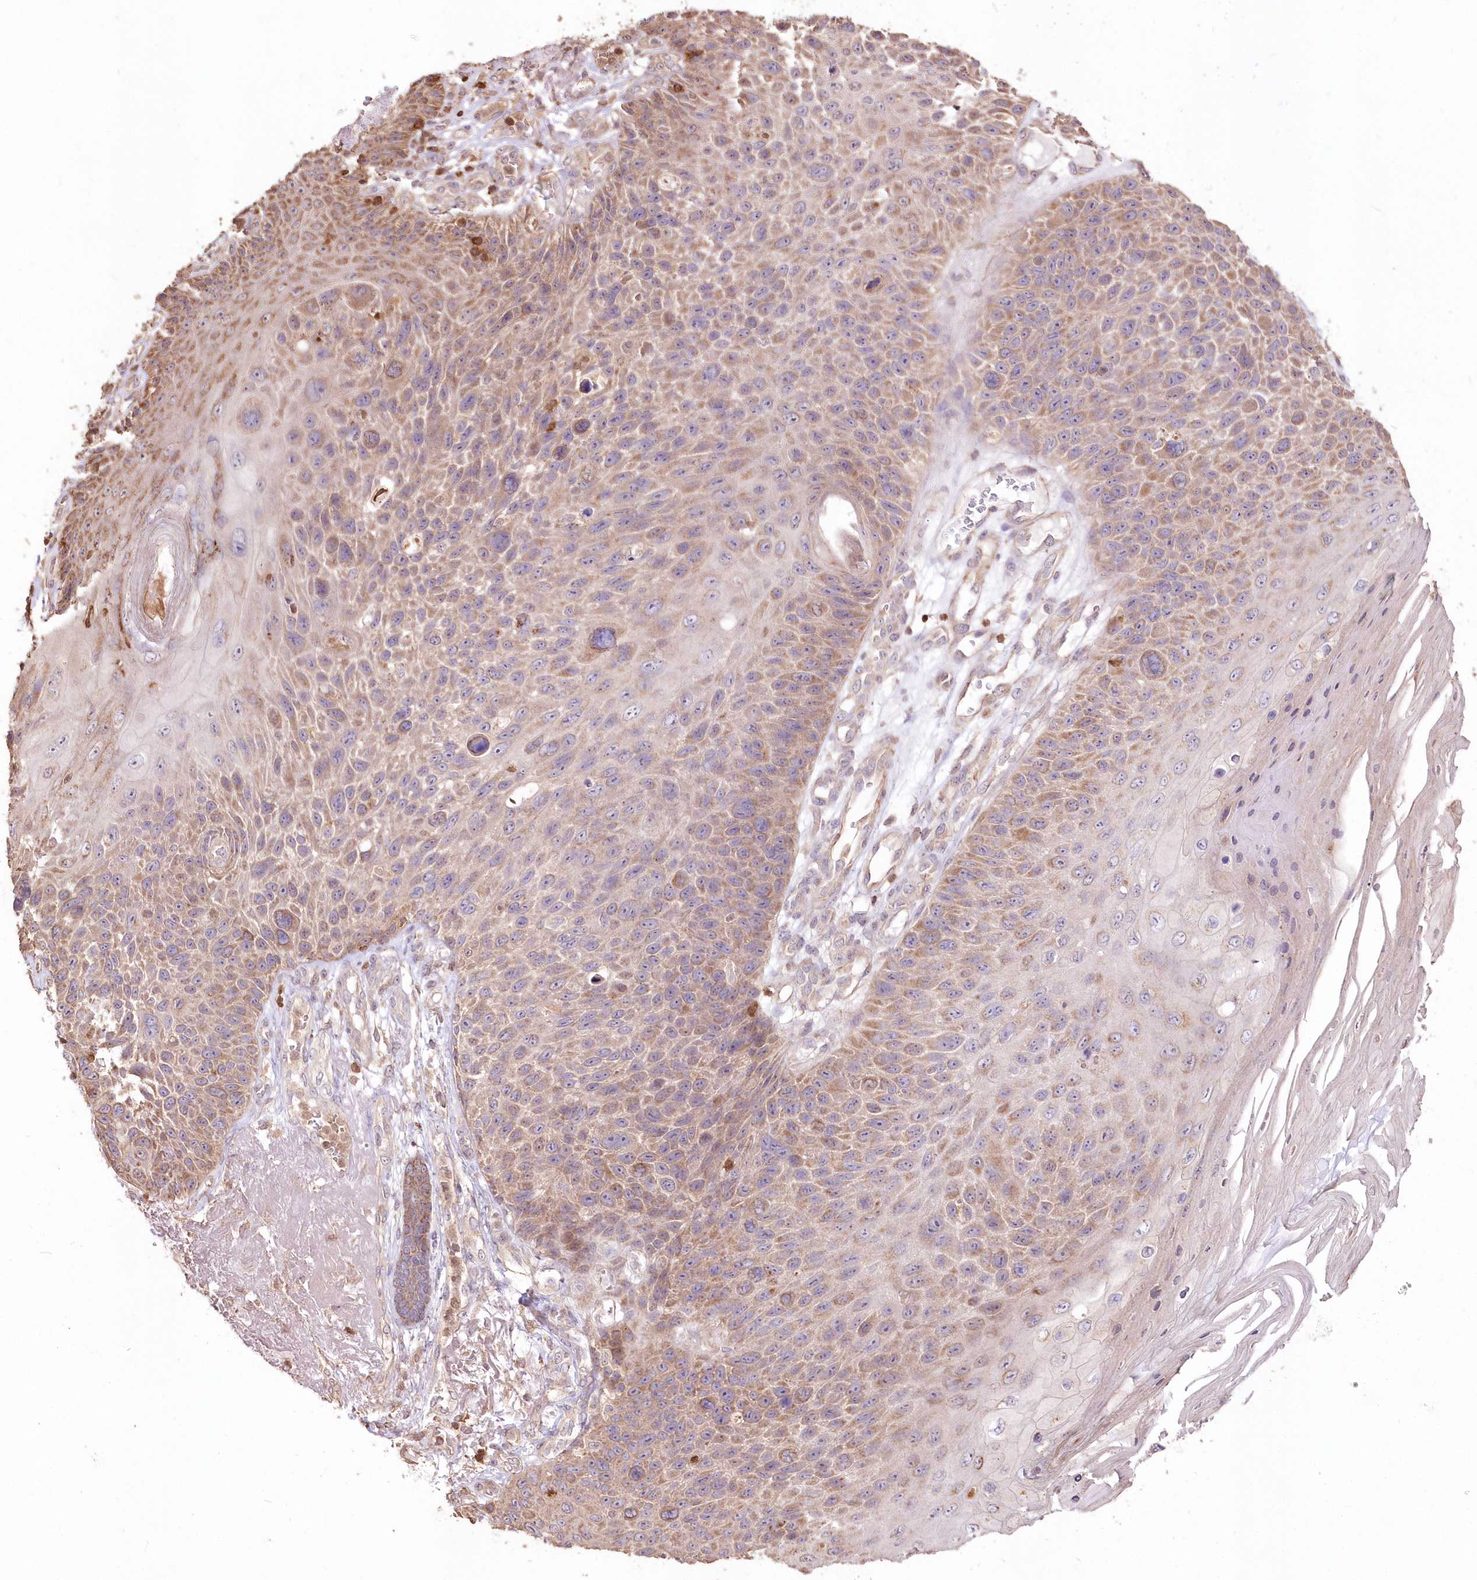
{"staining": {"intensity": "weak", "quantity": "25%-75%", "location": "cytoplasmic/membranous"}, "tissue": "skin cancer", "cell_type": "Tumor cells", "image_type": "cancer", "snomed": [{"axis": "morphology", "description": "Squamous cell carcinoma, NOS"}, {"axis": "topography", "description": "Skin"}], "caption": "Human skin cancer (squamous cell carcinoma) stained for a protein (brown) demonstrates weak cytoplasmic/membranous positive staining in about 25%-75% of tumor cells.", "gene": "STK17B", "patient": {"sex": "female", "age": 88}}